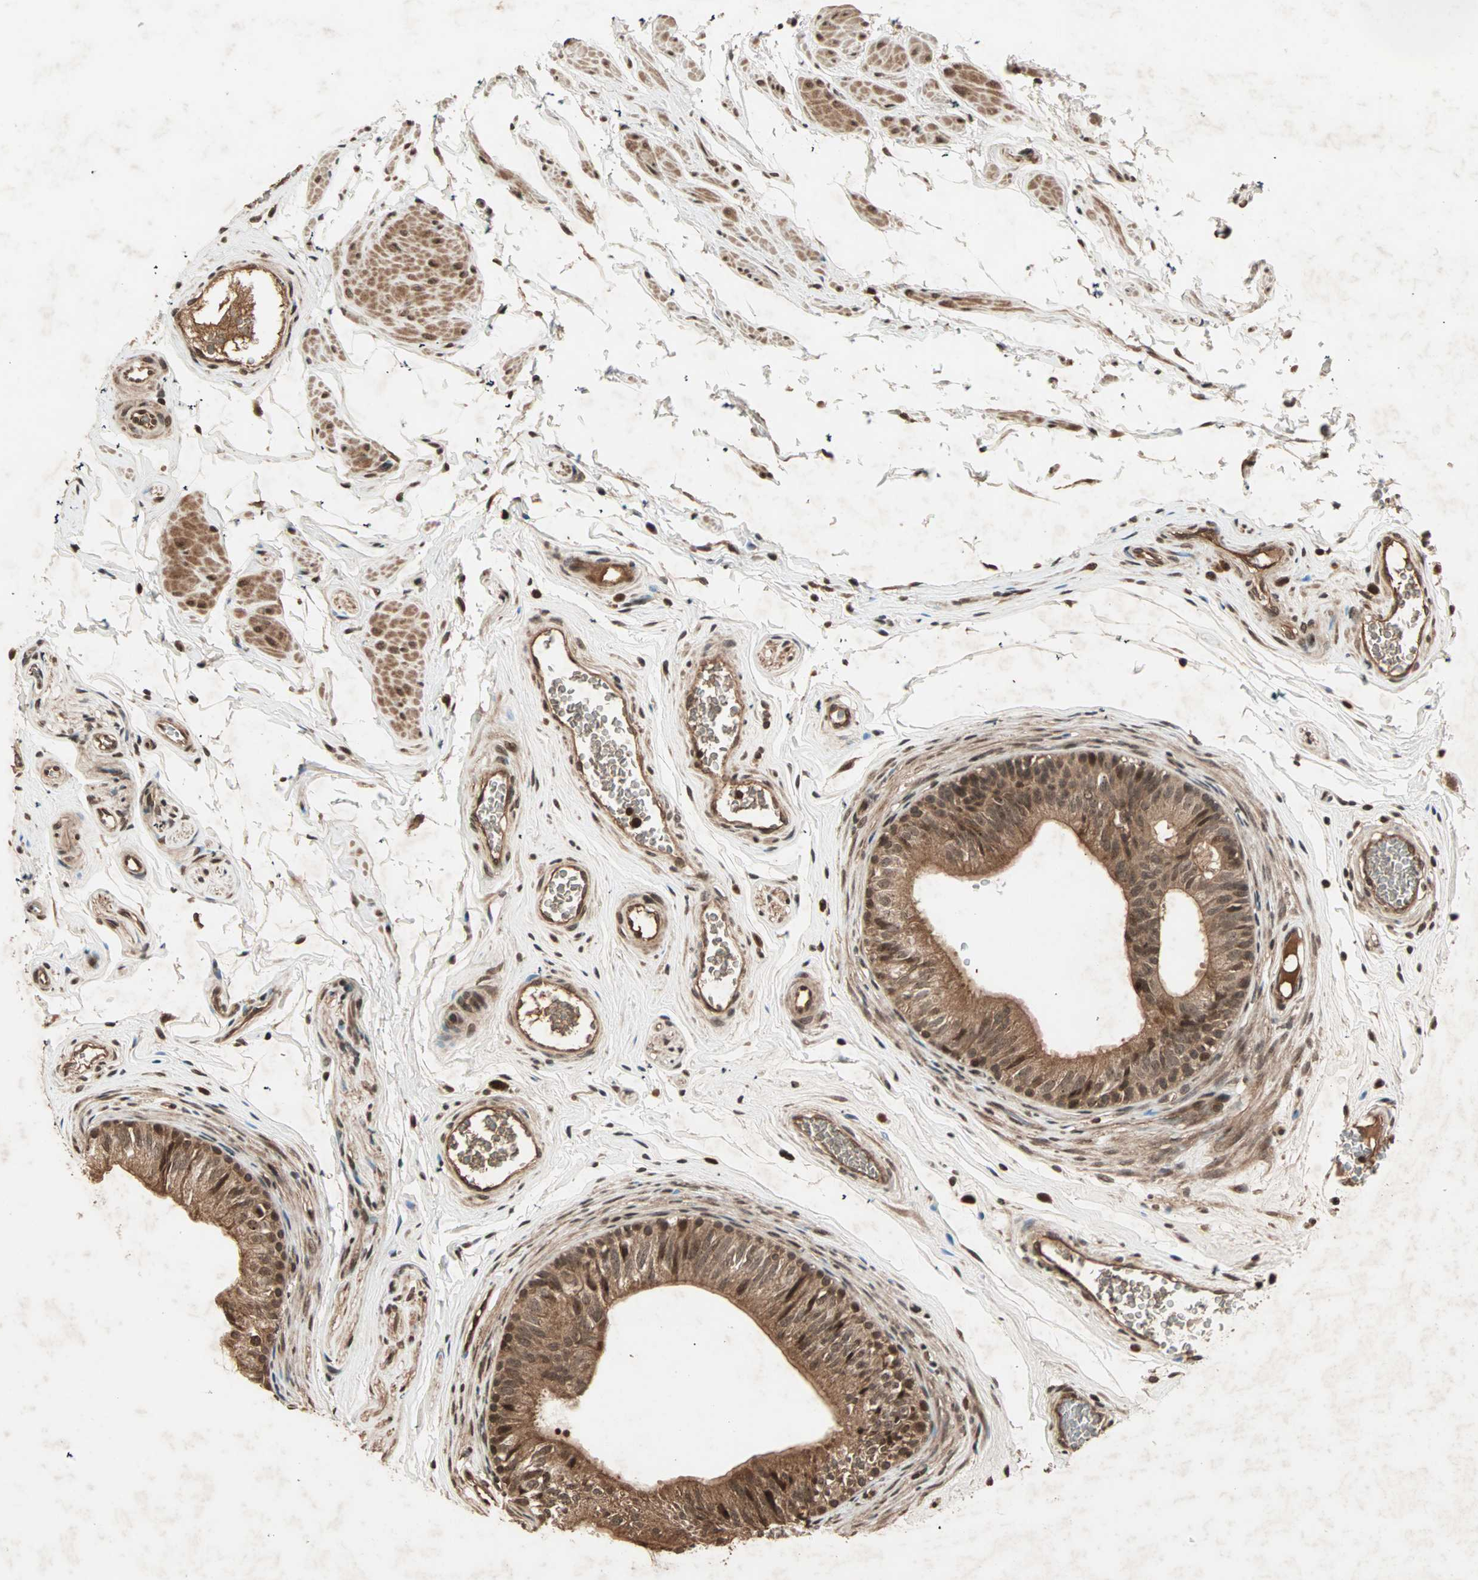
{"staining": {"intensity": "strong", "quantity": ">75%", "location": "cytoplasmic/membranous,nuclear"}, "tissue": "epididymis", "cell_type": "Glandular cells", "image_type": "normal", "snomed": [{"axis": "morphology", "description": "Normal tissue, NOS"}, {"axis": "topography", "description": "Testis"}, {"axis": "topography", "description": "Epididymis"}], "caption": "IHC of benign human epididymis demonstrates high levels of strong cytoplasmic/membranous,nuclear expression in about >75% of glandular cells.", "gene": "RFFL", "patient": {"sex": "male", "age": 36}}